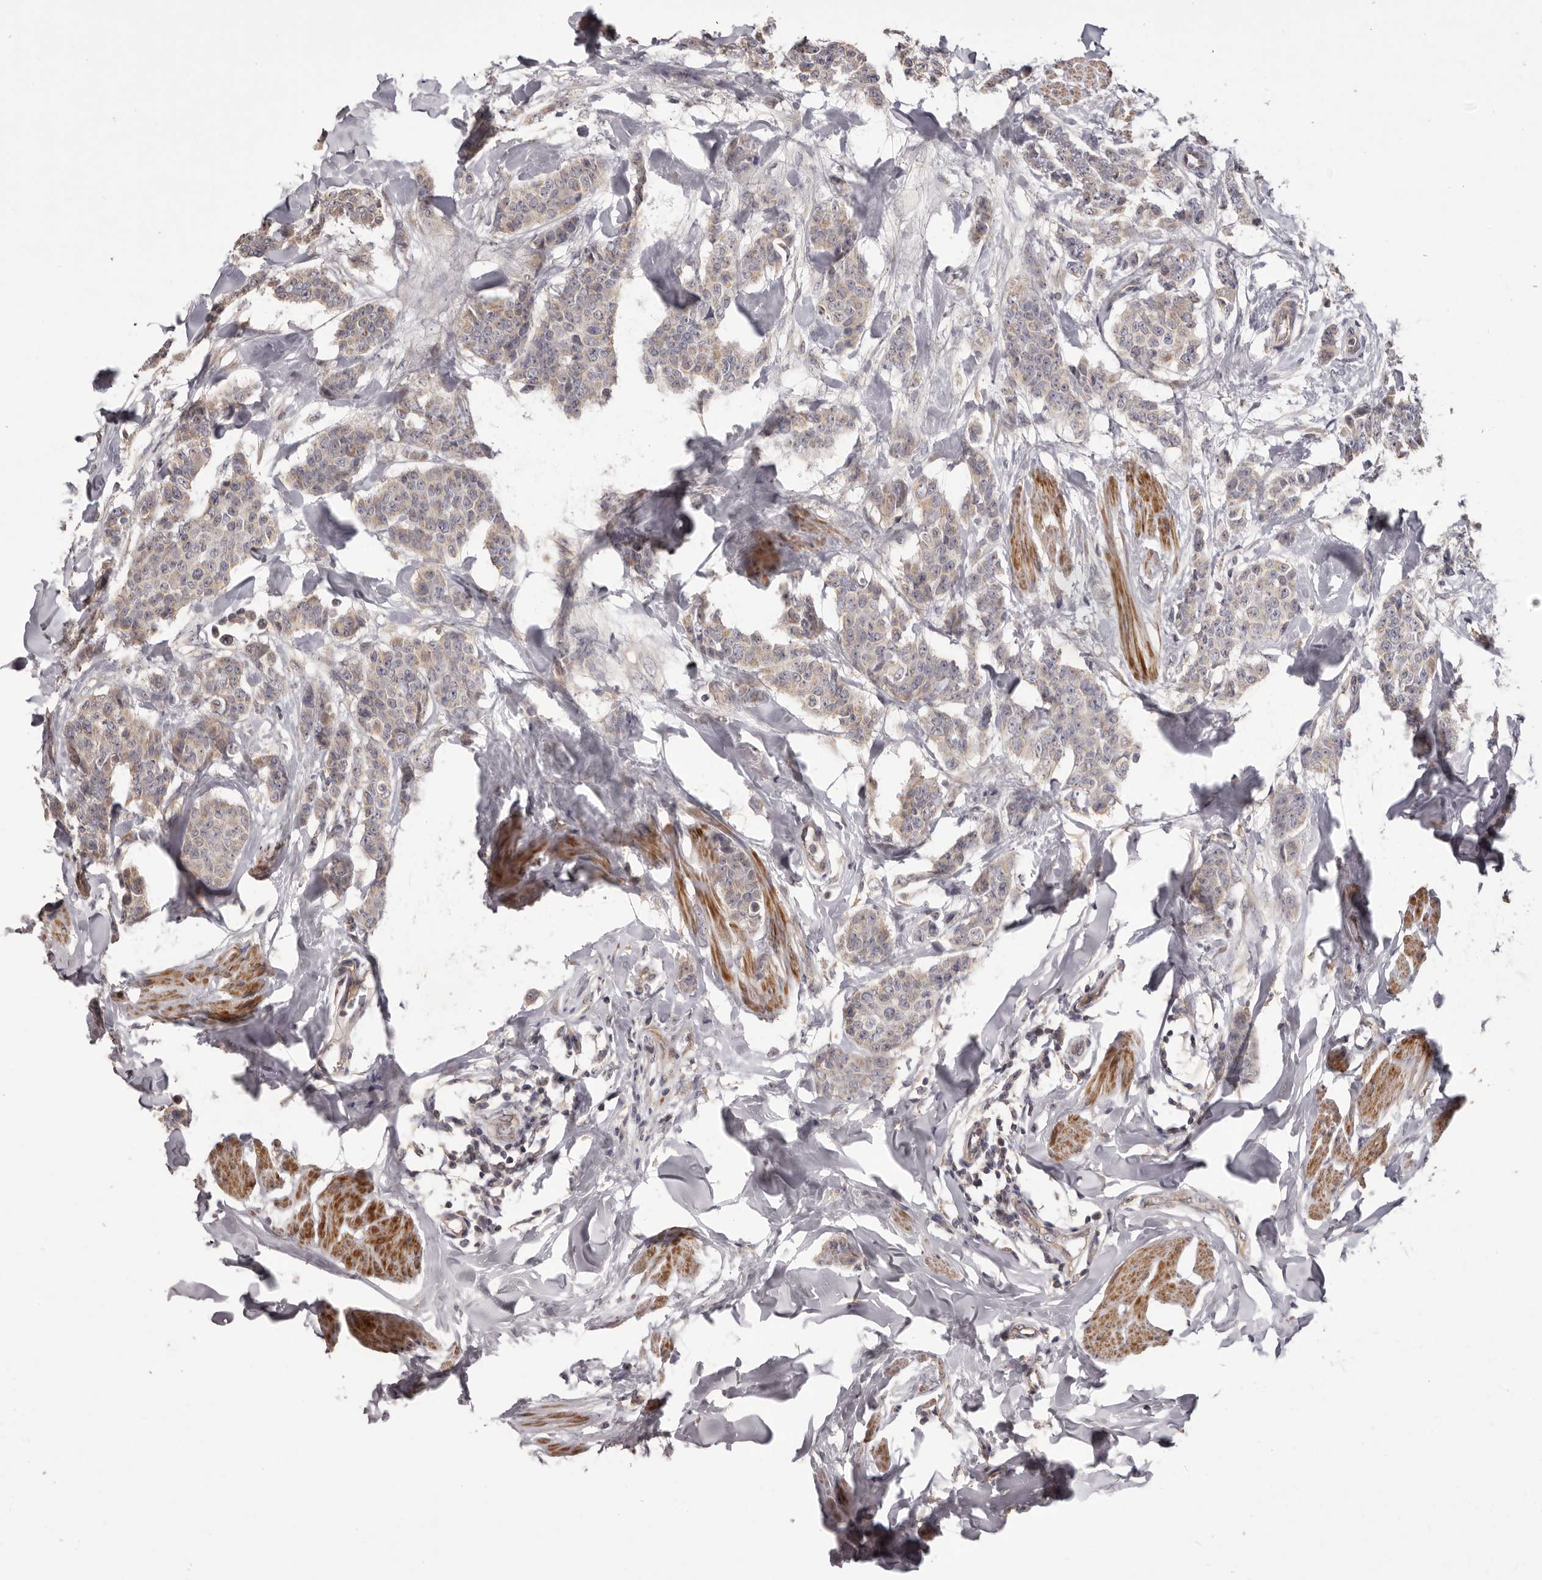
{"staining": {"intensity": "weak", "quantity": "25%-75%", "location": "cytoplasmic/membranous"}, "tissue": "breast cancer", "cell_type": "Tumor cells", "image_type": "cancer", "snomed": [{"axis": "morphology", "description": "Duct carcinoma"}, {"axis": "topography", "description": "Breast"}], "caption": "Immunohistochemical staining of human breast invasive ductal carcinoma demonstrates low levels of weak cytoplasmic/membranous protein positivity in approximately 25%-75% of tumor cells.", "gene": "HRH1", "patient": {"sex": "female", "age": 40}}